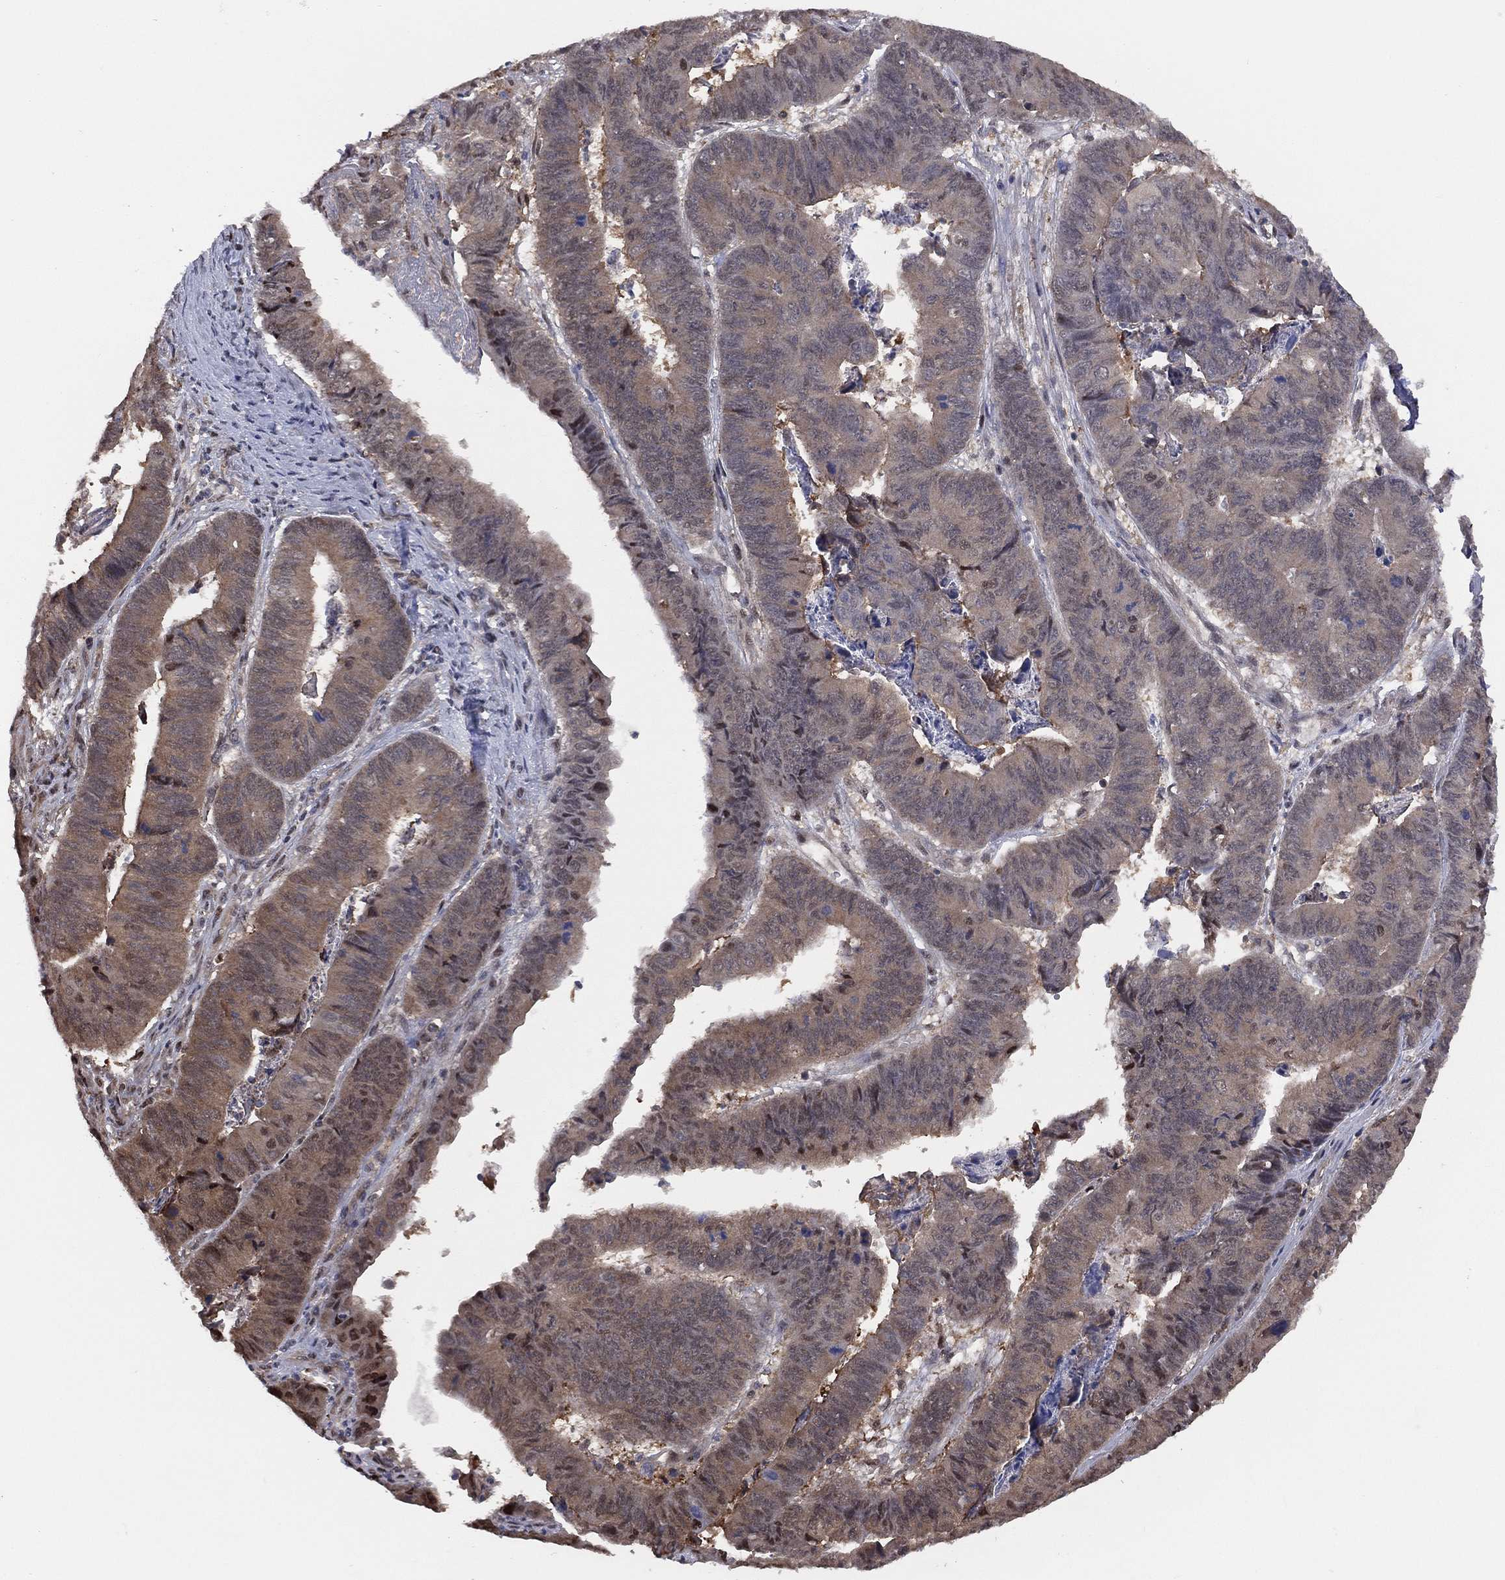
{"staining": {"intensity": "moderate", "quantity": "25%-75%", "location": "cytoplasmic/membranous"}, "tissue": "stomach cancer", "cell_type": "Tumor cells", "image_type": "cancer", "snomed": [{"axis": "morphology", "description": "Adenocarcinoma, NOS"}, {"axis": "topography", "description": "Stomach, lower"}], "caption": "IHC histopathology image of neoplastic tissue: stomach cancer (adenocarcinoma) stained using immunohistochemistry (IHC) displays medium levels of moderate protein expression localized specifically in the cytoplasmic/membranous of tumor cells, appearing as a cytoplasmic/membranous brown color.", "gene": "ICOSLG", "patient": {"sex": "male", "age": 77}}